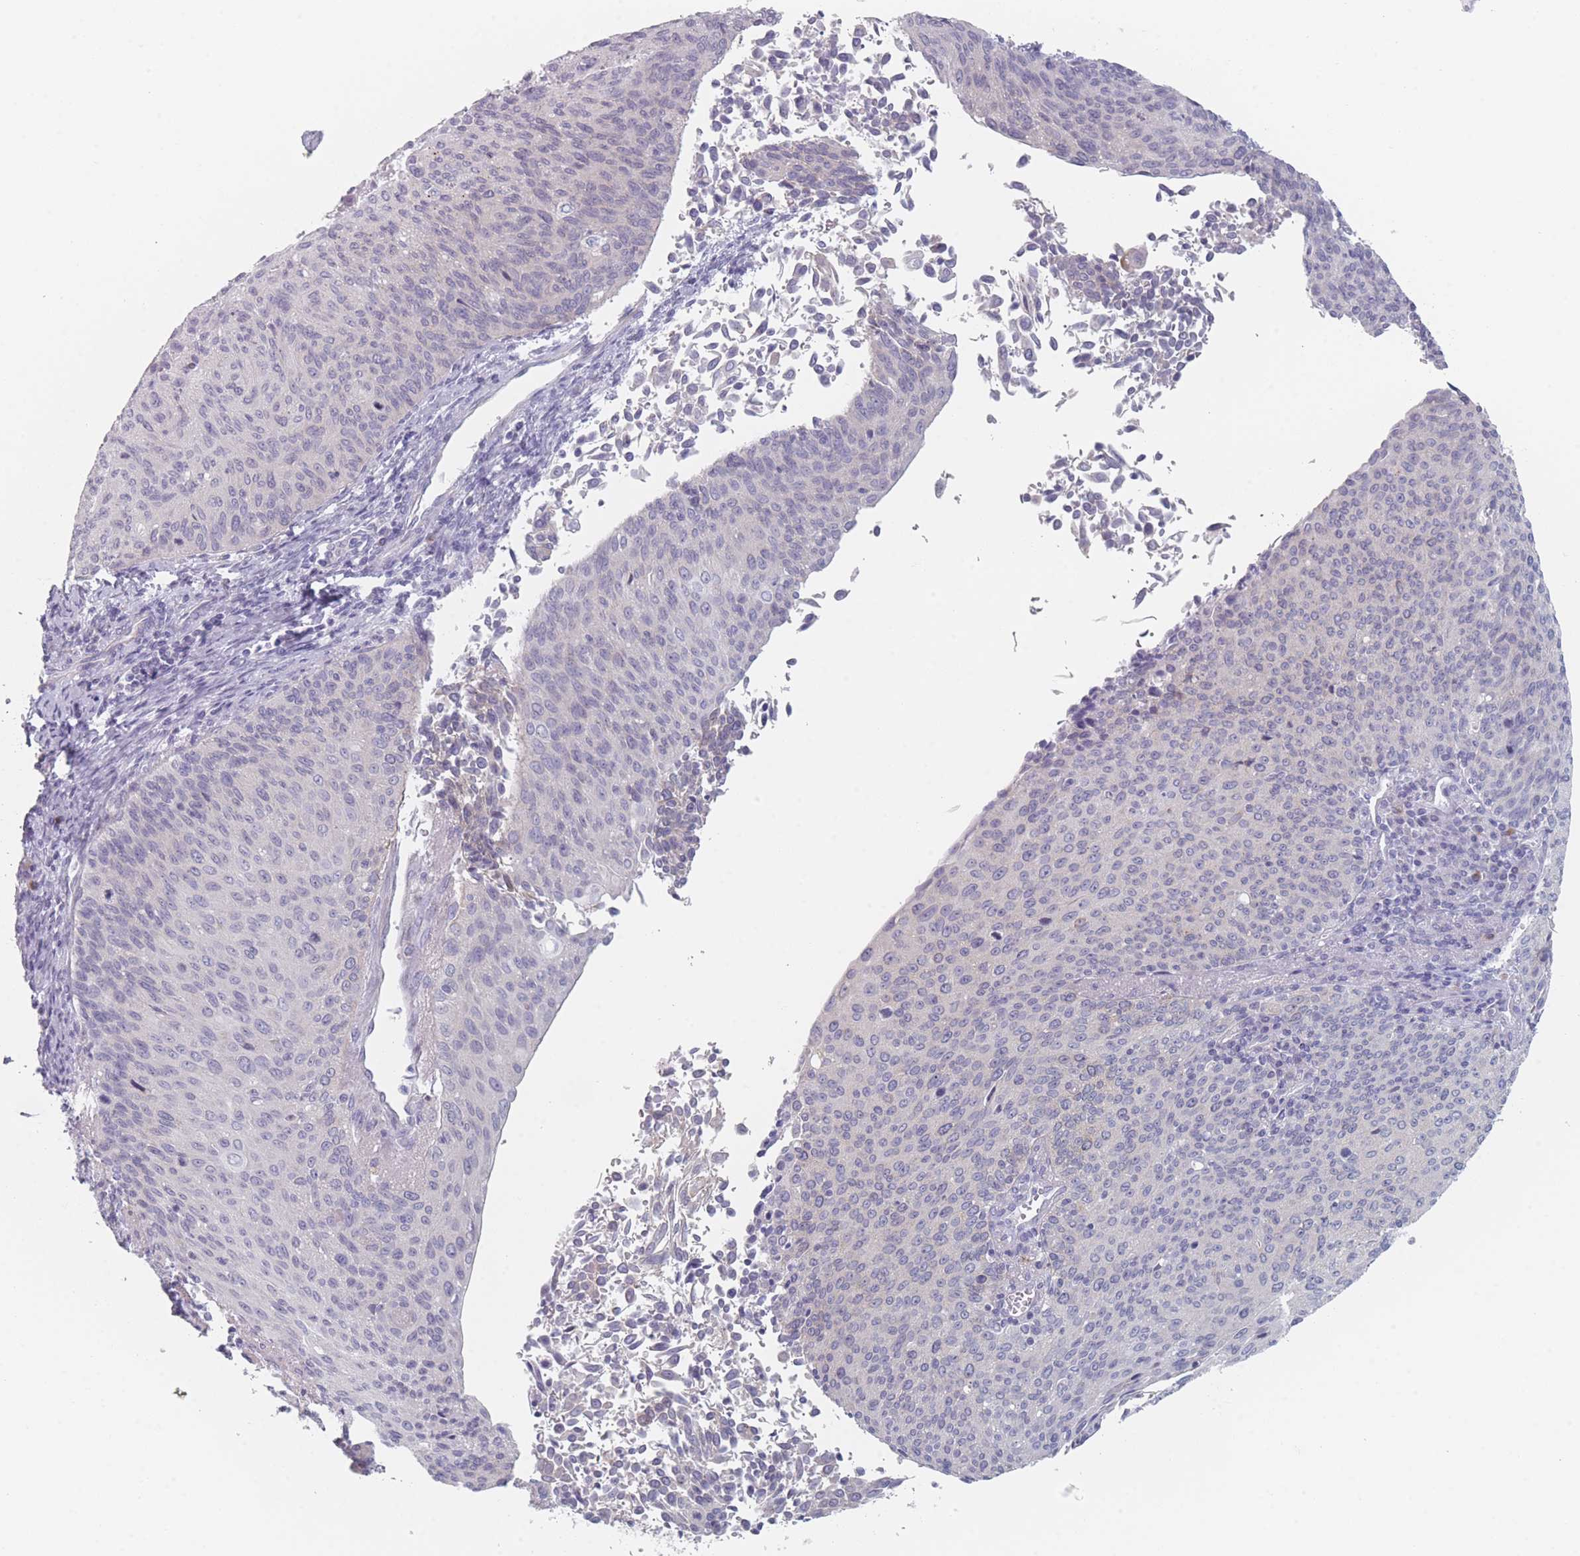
{"staining": {"intensity": "negative", "quantity": "none", "location": "none"}, "tissue": "cervical cancer", "cell_type": "Tumor cells", "image_type": "cancer", "snomed": [{"axis": "morphology", "description": "Squamous cell carcinoma, NOS"}, {"axis": "topography", "description": "Cervix"}], "caption": "Image shows no protein staining in tumor cells of squamous cell carcinoma (cervical) tissue. Brightfield microscopy of immunohistochemistry (IHC) stained with DAB (3,3'-diaminobenzidine) (brown) and hematoxylin (blue), captured at high magnification.", "gene": "RNF4", "patient": {"sex": "female", "age": 55}}